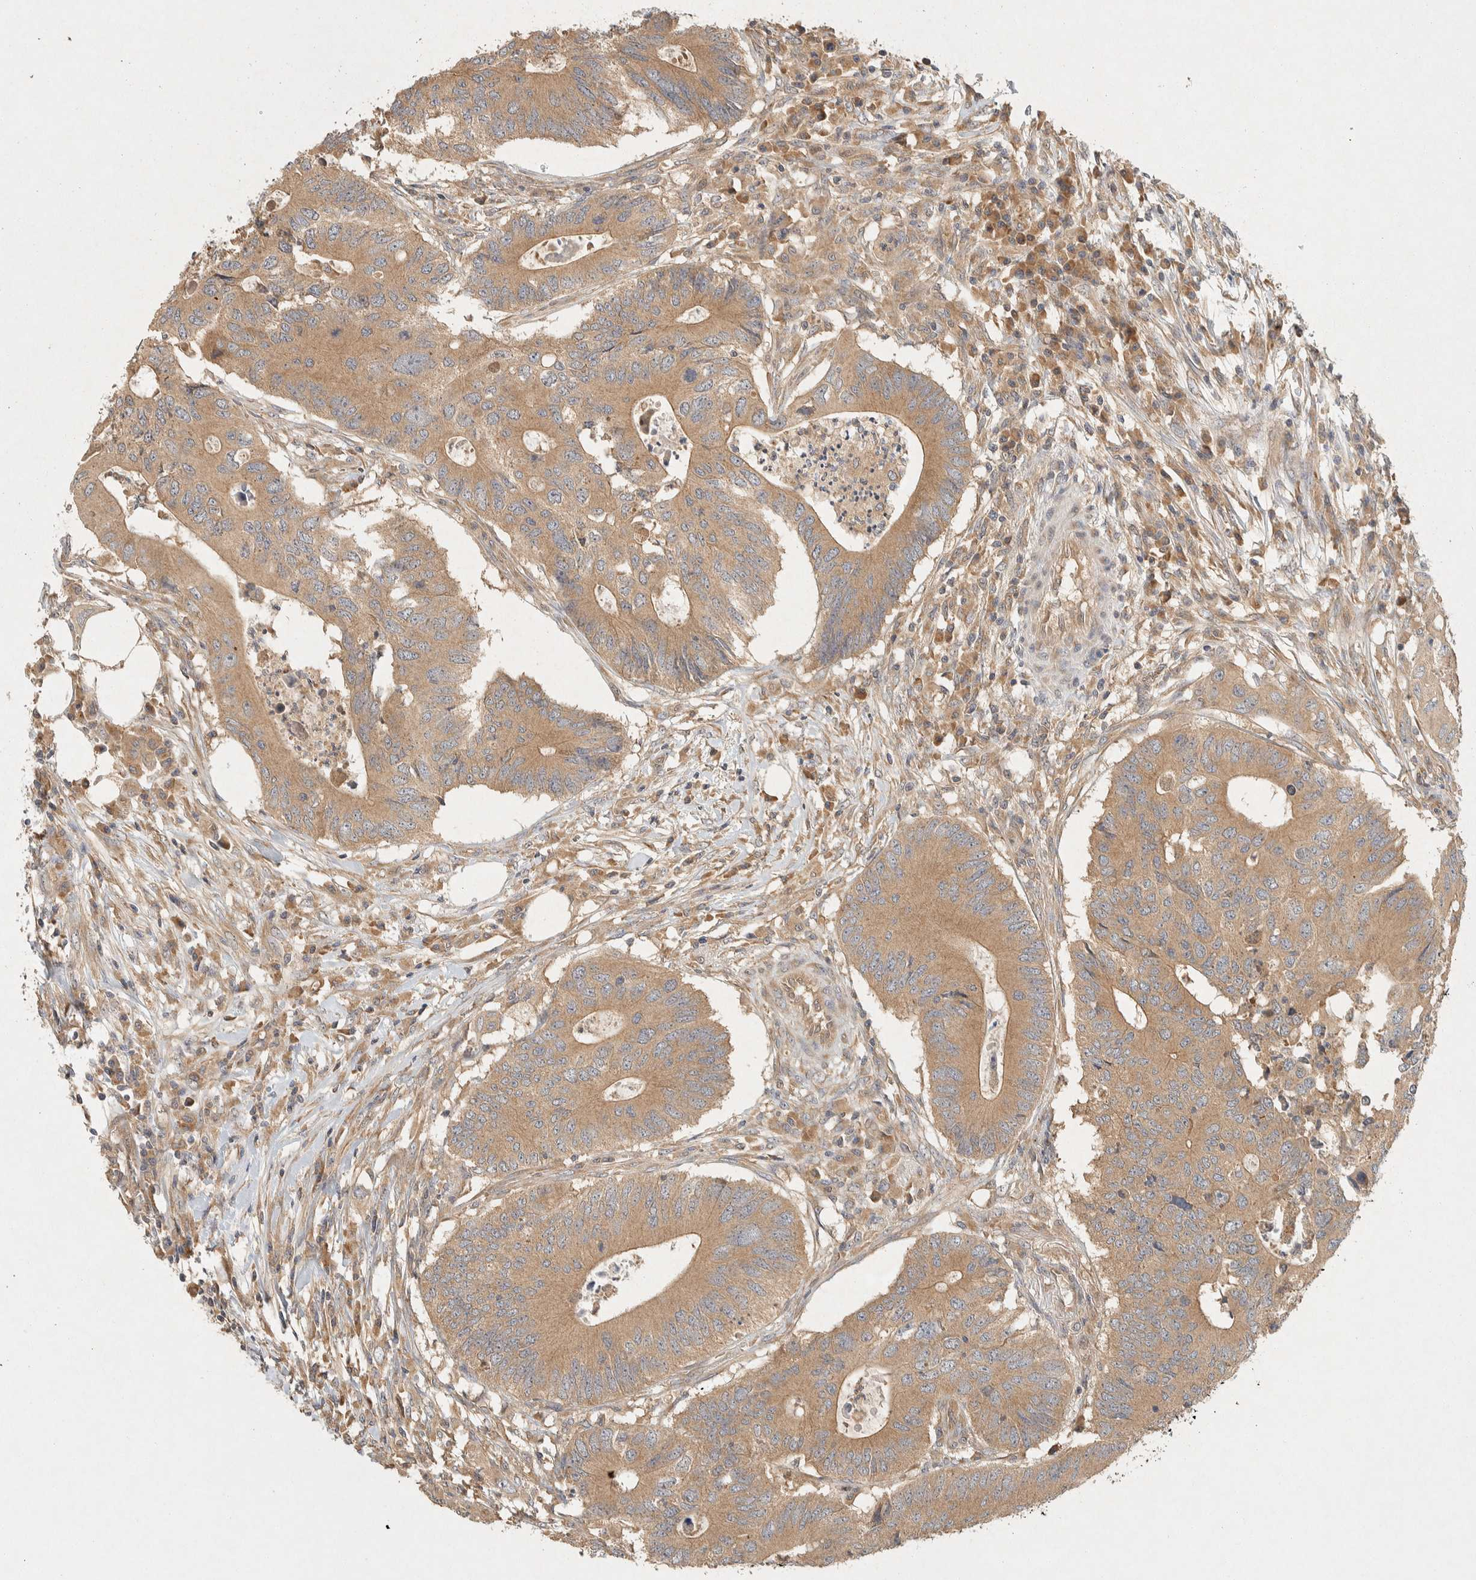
{"staining": {"intensity": "moderate", "quantity": ">75%", "location": "cytoplasmic/membranous"}, "tissue": "colorectal cancer", "cell_type": "Tumor cells", "image_type": "cancer", "snomed": [{"axis": "morphology", "description": "Adenocarcinoma, NOS"}, {"axis": "topography", "description": "Colon"}], "caption": "Immunohistochemistry (IHC) staining of colorectal adenocarcinoma, which exhibits medium levels of moderate cytoplasmic/membranous staining in approximately >75% of tumor cells indicating moderate cytoplasmic/membranous protein positivity. The staining was performed using DAB (brown) for protein detection and nuclei were counterstained in hematoxylin (blue).", "gene": "PXK", "patient": {"sex": "male", "age": 71}}